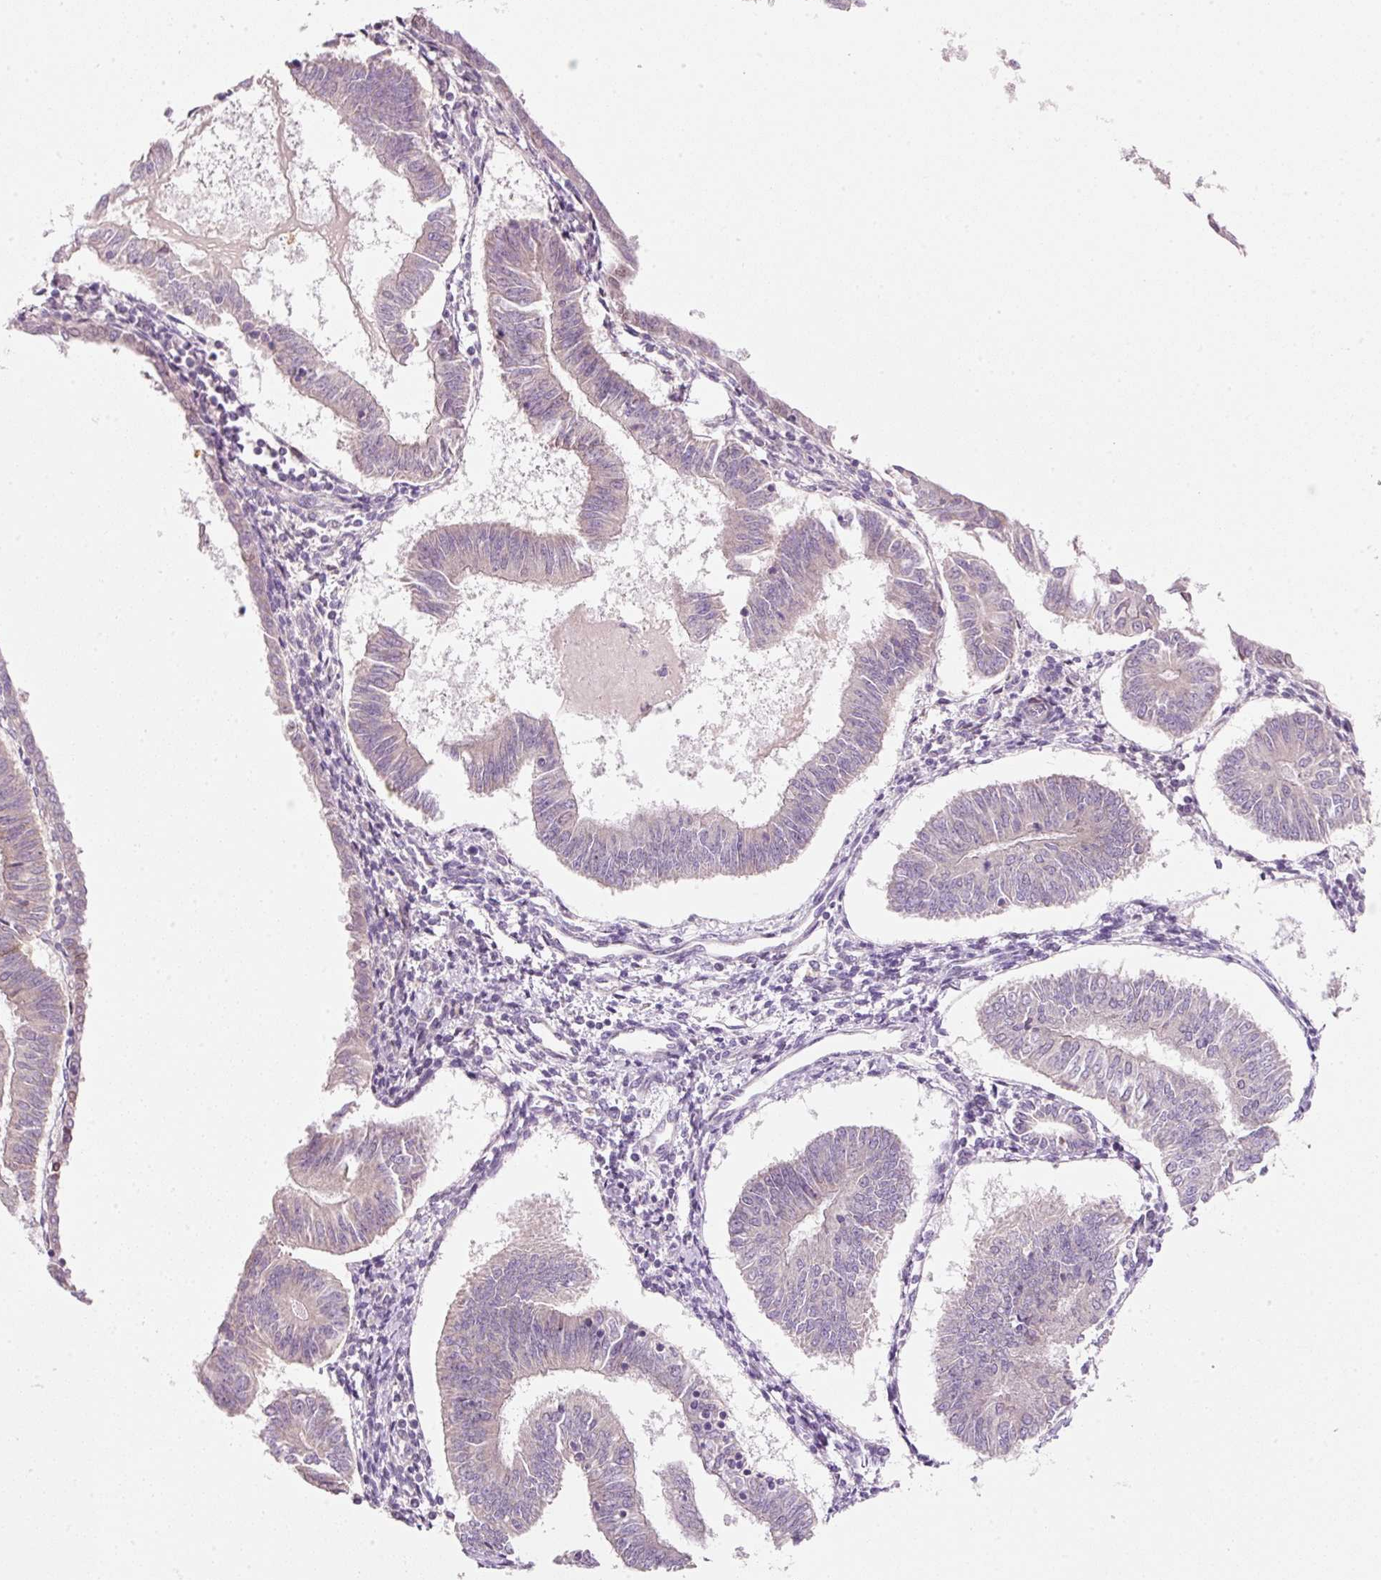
{"staining": {"intensity": "negative", "quantity": "none", "location": "none"}, "tissue": "endometrial cancer", "cell_type": "Tumor cells", "image_type": "cancer", "snomed": [{"axis": "morphology", "description": "Adenocarcinoma, NOS"}, {"axis": "topography", "description": "Endometrium"}], "caption": "This is a photomicrograph of IHC staining of adenocarcinoma (endometrial), which shows no positivity in tumor cells.", "gene": "FAM78B", "patient": {"sex": "female", "age": 58}}